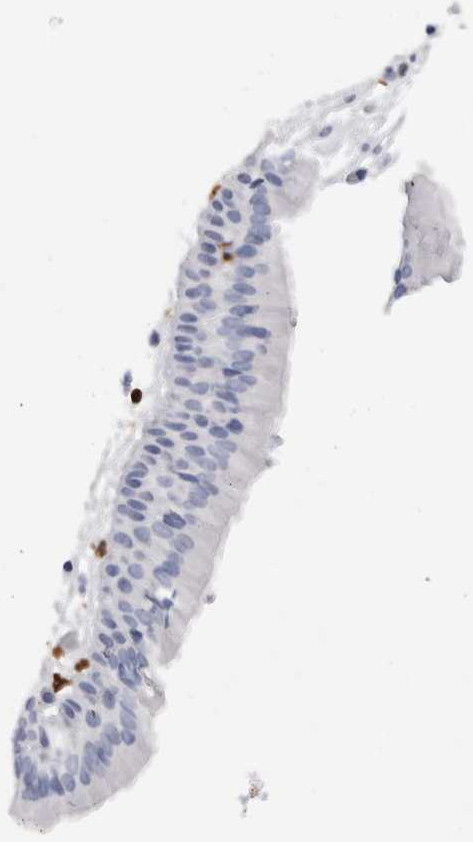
{"staining": {"intensity": "negative", "quantity": "none", "location": "none"}, "tissue": "nasopharynx", "cell_type": "Respiratory epithelial cells", "image_type": "normal", "snomed": [{"axis": "morphology", "description": "Normal tissue, NOS"}, {"axis": "topography", "description": "Nasopharynx"}], "caption": "High power microscopy photomicrograph of an immunohistochemistry (IHC) image of unremarkable nasopharynx, revealing no significant staining in respiratory epithelial cells.", "gene": "SLC10A5", "patient": {"sex": "female", "age": 39}}